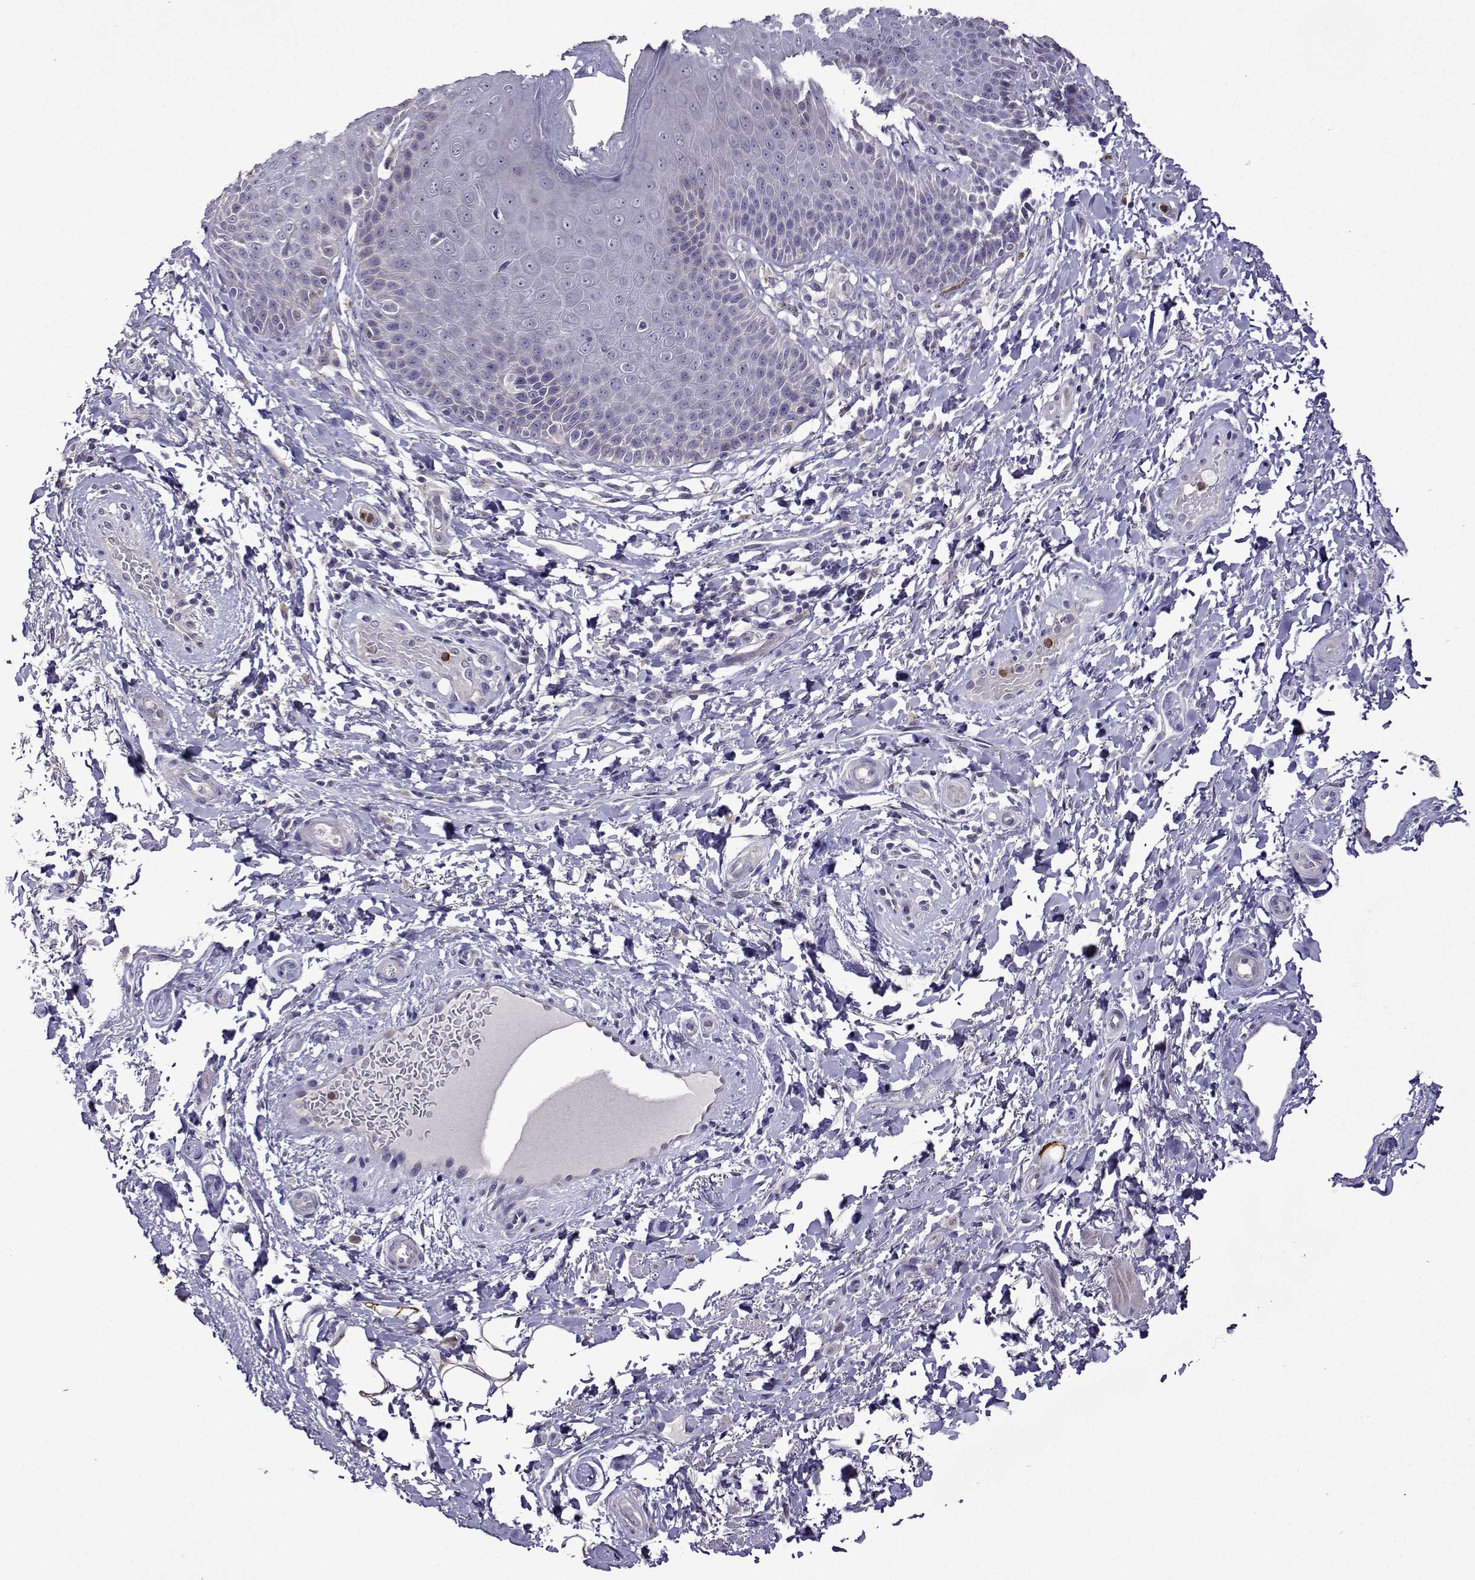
{"staining": {"intensity": "moderate", "quantity": "<25%", "location": "cytoplasmic/membranous"}, "tissue": "skin", "cell_type": "Epidermal cells", "image_type": "normal", "snomed": [{"axis": "morphology", "description": "Normal tissue, NOS"}, {"axis": "topography", "description": "Anal"}, {"axis": "topography", "description": "Peripheral nerve tissue"}], "caption": "About <25% of epidermal cells in benign human skin display moderate cytoplasmic/membranous protein staining as visualized by brown immunohistochemical staining.", "gene": "SULT2A1", "patient": {"sex": "male", "age": 51}}